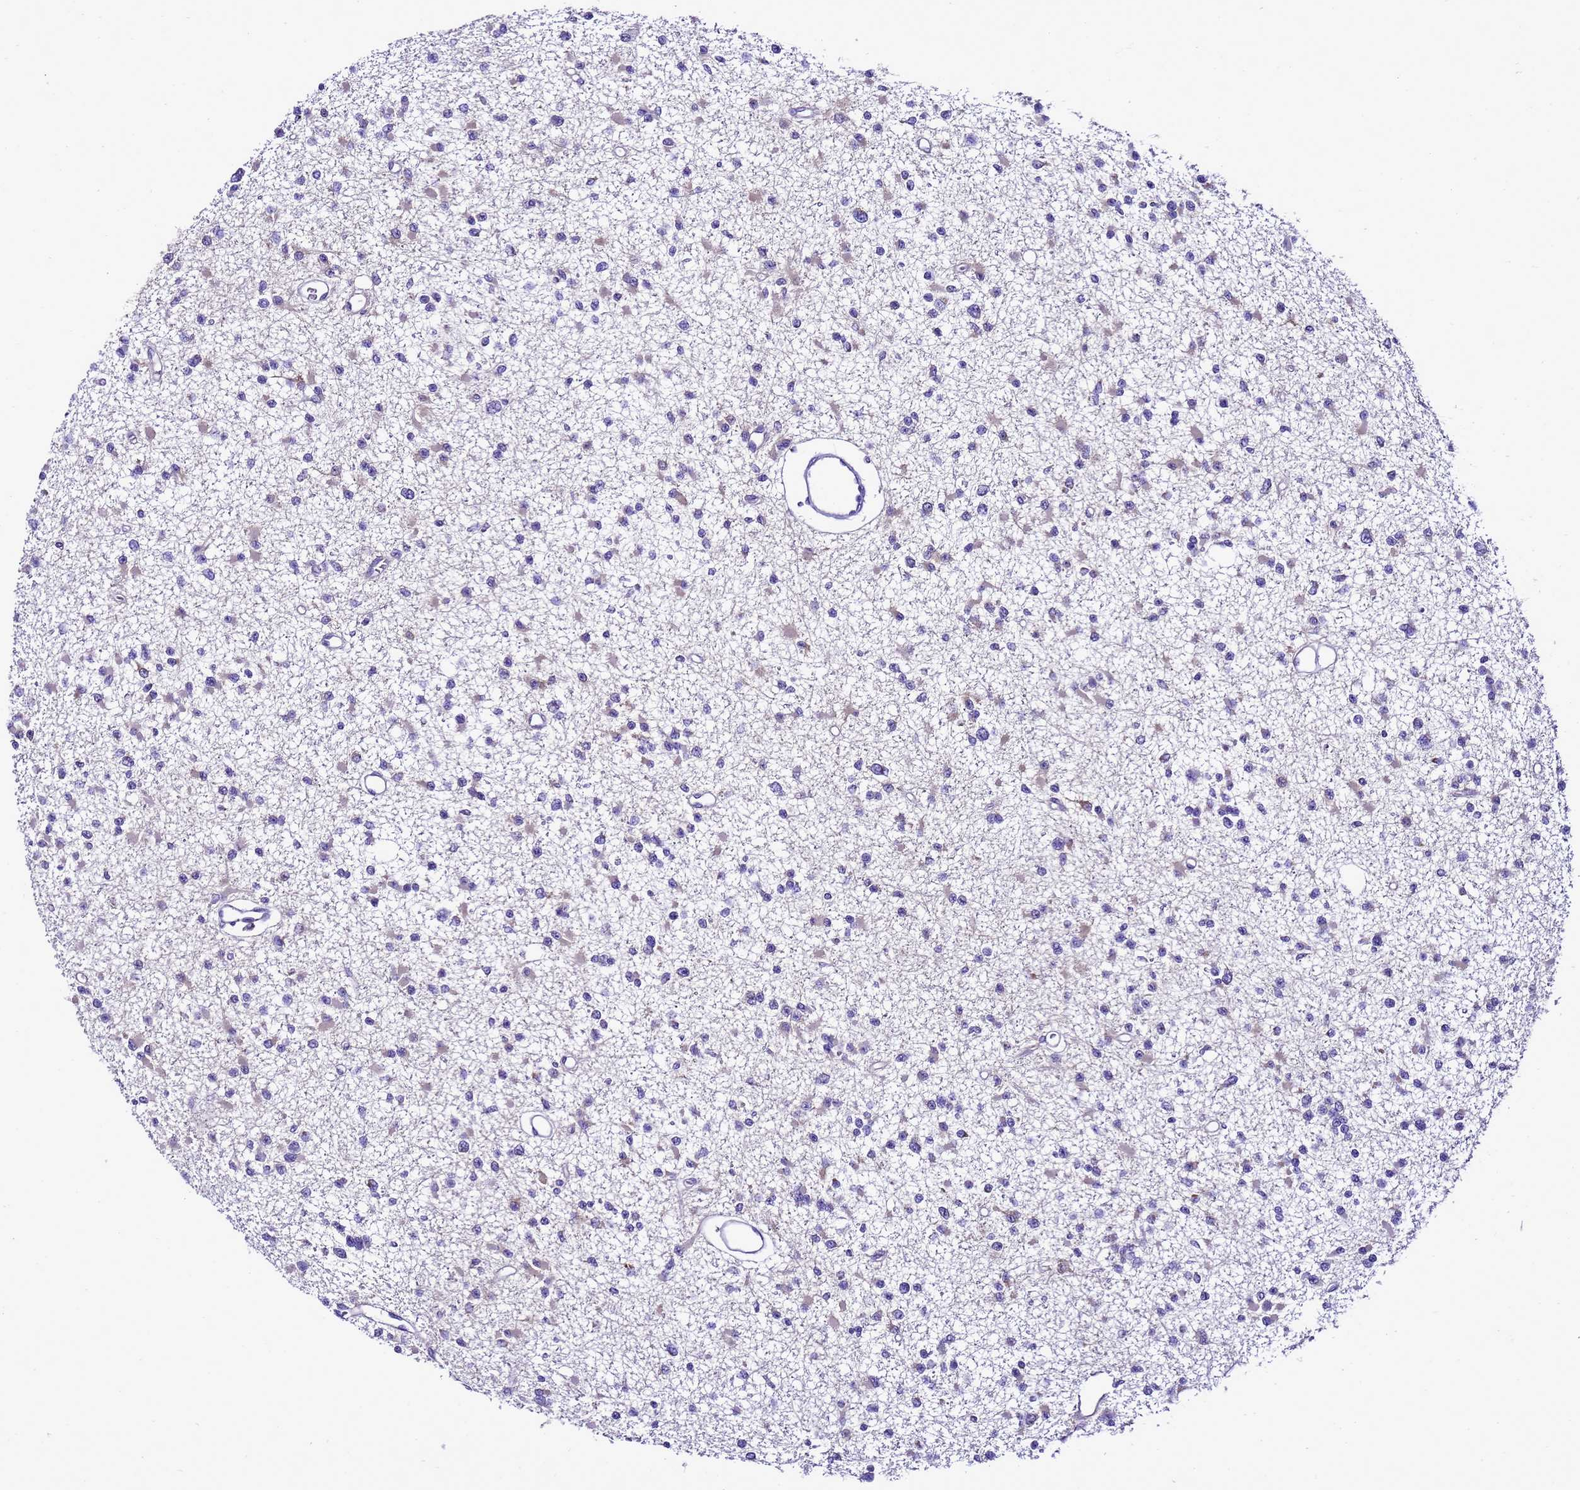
{"staining": {"intensity": "negative", "quantity": "none", "location": "none"}, "tissue": "glioma", "cell_type": "Tumor cells", "image_type": "cancer", "snomed": [{"axis": "morphology", "description": "Glioma, malignant, Low grade"}, {"axis": "topography", "description": "Brain"}], "caption": "A photomicrograph of malignant low-grade glioma stained for a protein exhibits no brown staining in tumor cells.", "gene": "DPH6", "patient": {"sex": "female", "age": 22}}